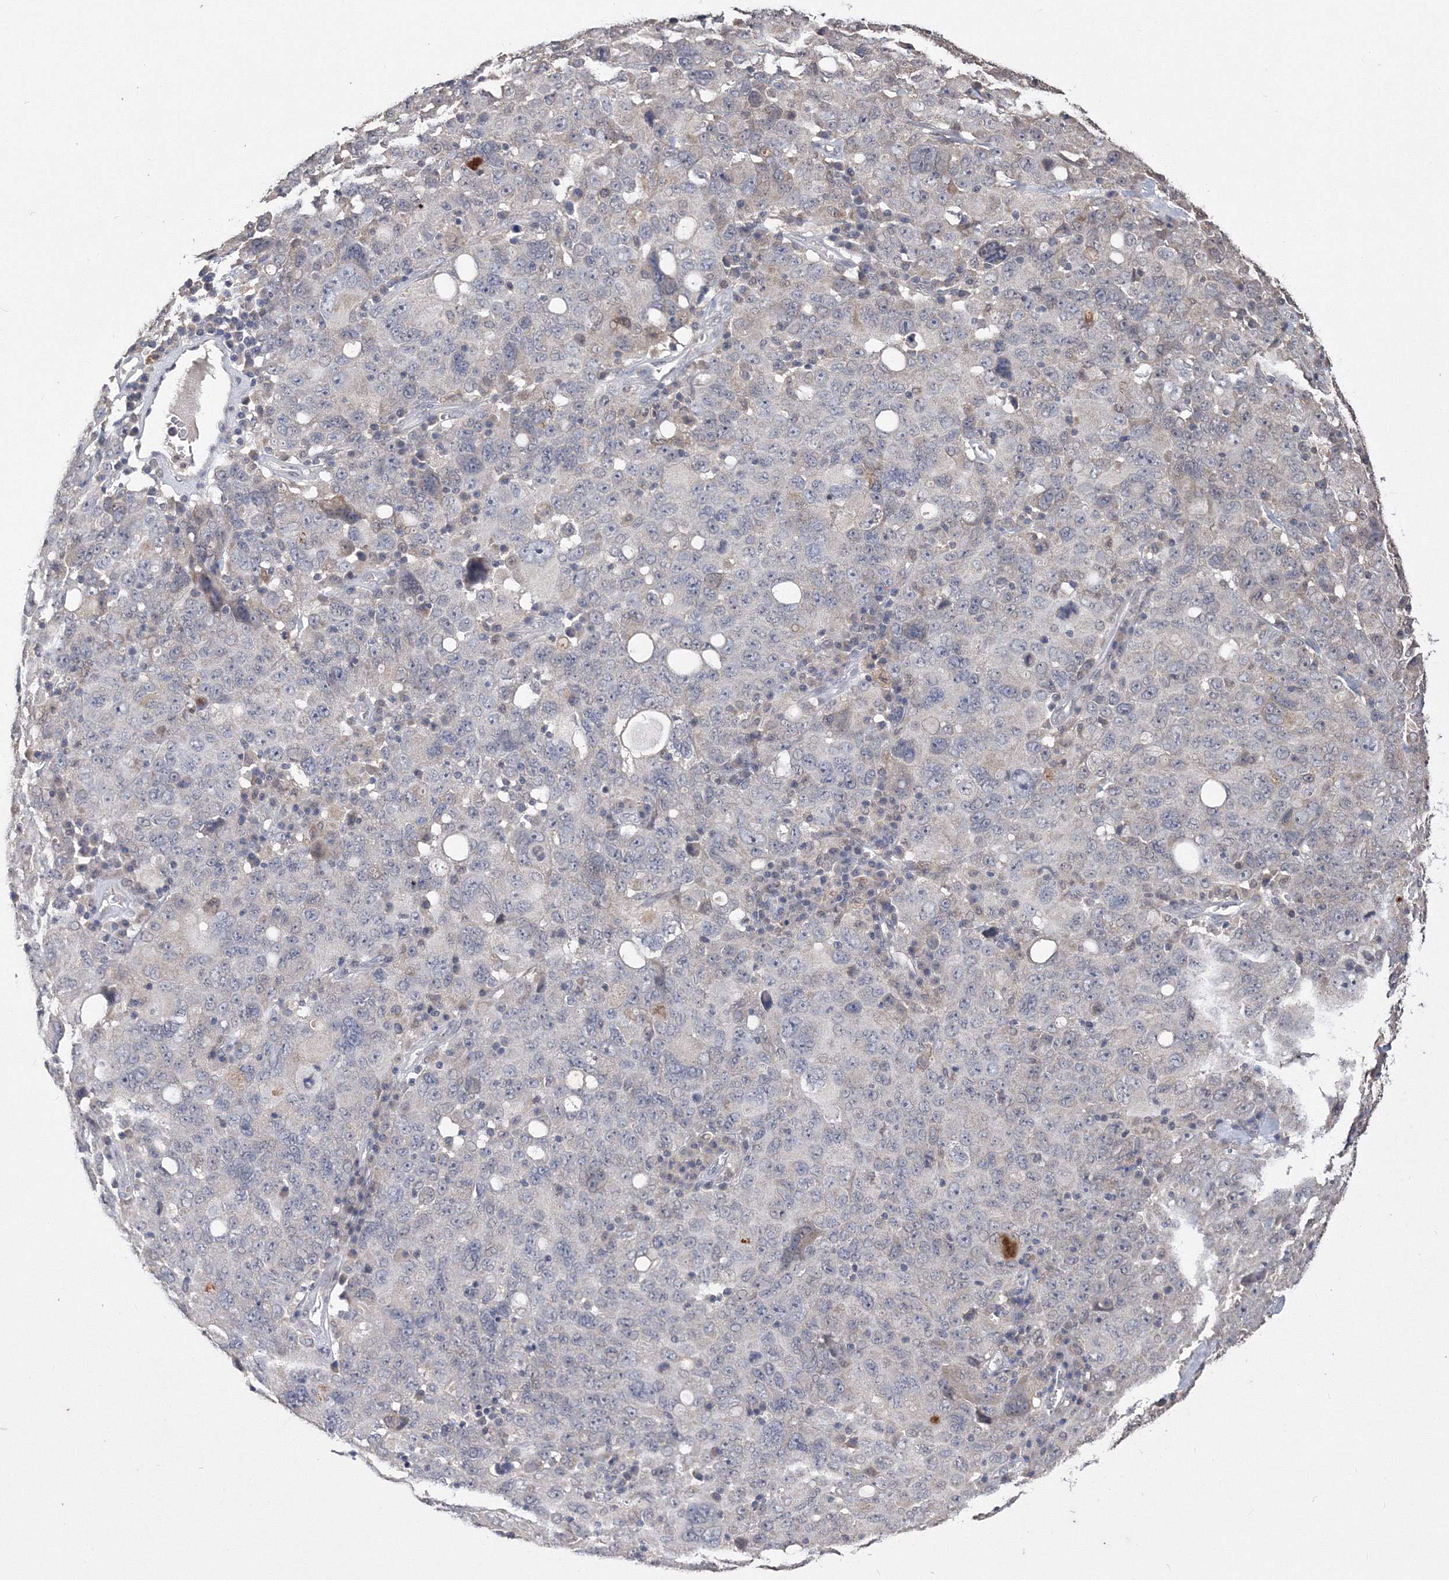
{"staining": {"intensity": "negative", "quantity": "none", "location": "none"}, "tissue": "ovarian cancer", "cell_type": "Tumor cells", "image_type": "cancer", "snomed": [{"axis": "morphology", "description": "Carcinoma, endometroid"}, {"axis": "topography", "description": "Ovary"}], "caption": "This is an immunohistochemistry photomicrograph of human ovarian cancer (endometroid carcinoma). There is no expression in tumor cells.", "gene": "GPN1", "patient": {"sex": "female", "age": 62}}